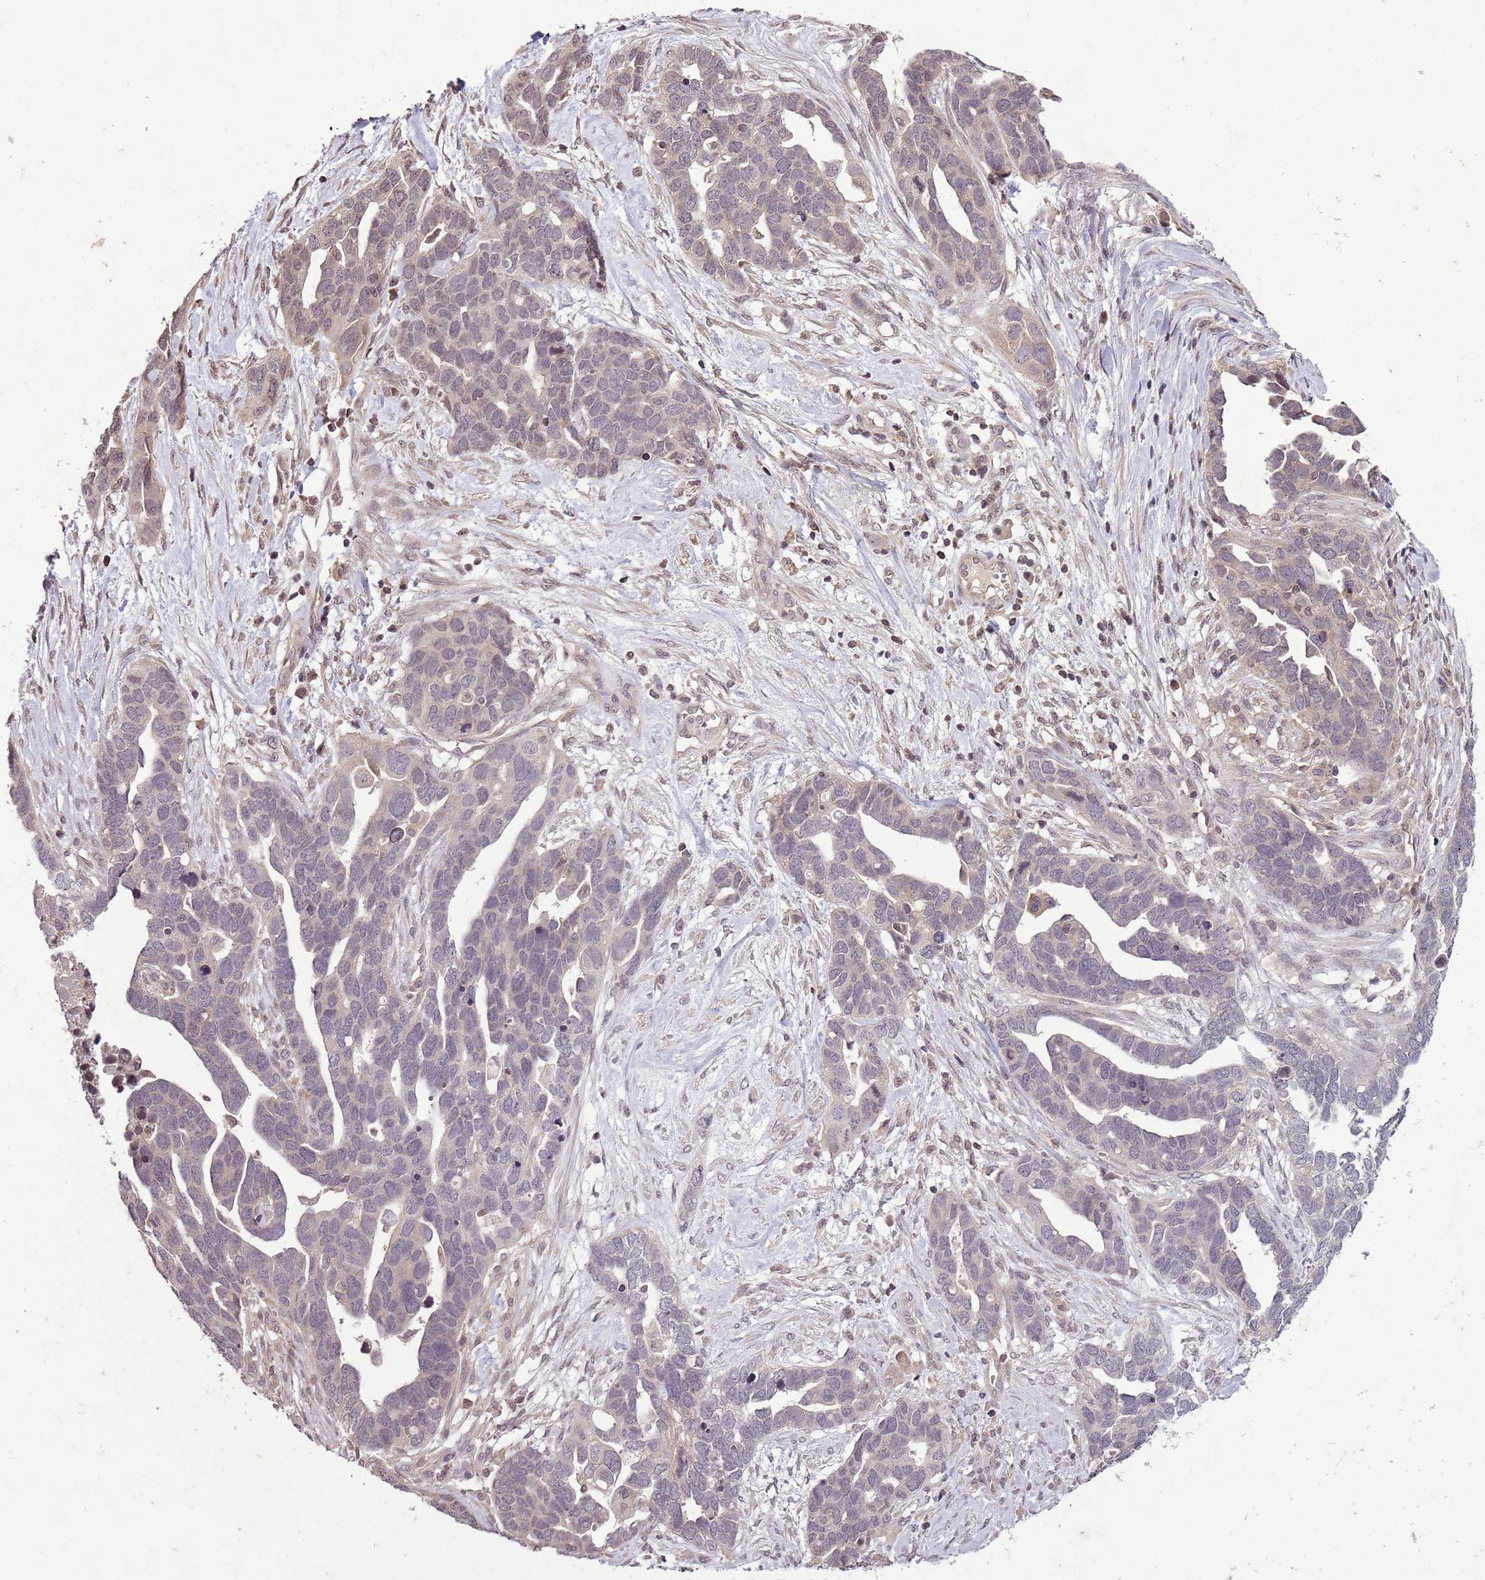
{"staining": {"intensity": "weak", "quantity": "25%-75%", "location": "cytoplasmic/membranous"}, "tissue": "ovarian cancer", "cell_type": "Tumor cells", "image_type": "cancer", "snomed": [{"axis": "morphology", "description": "Cystadenocarcinoma, serous, NOS"}, {"axis": "topography", "description": "Ovary"}], "caption": "DAB (3,3'-diaminobenzidine) immunohistochemical staining of human ovarian cancer (serous cystadenocarcinoma) shows weak cytoplasmic/membranous protein expression in approximately 25%-75% of tumor cells. Using DAB (brown) and hematoxylin (blue) stains, captured at high magnification using brightfield microscopy.", "gene": "CAPN9", "patient": {"sex": "female", "age": 54}}